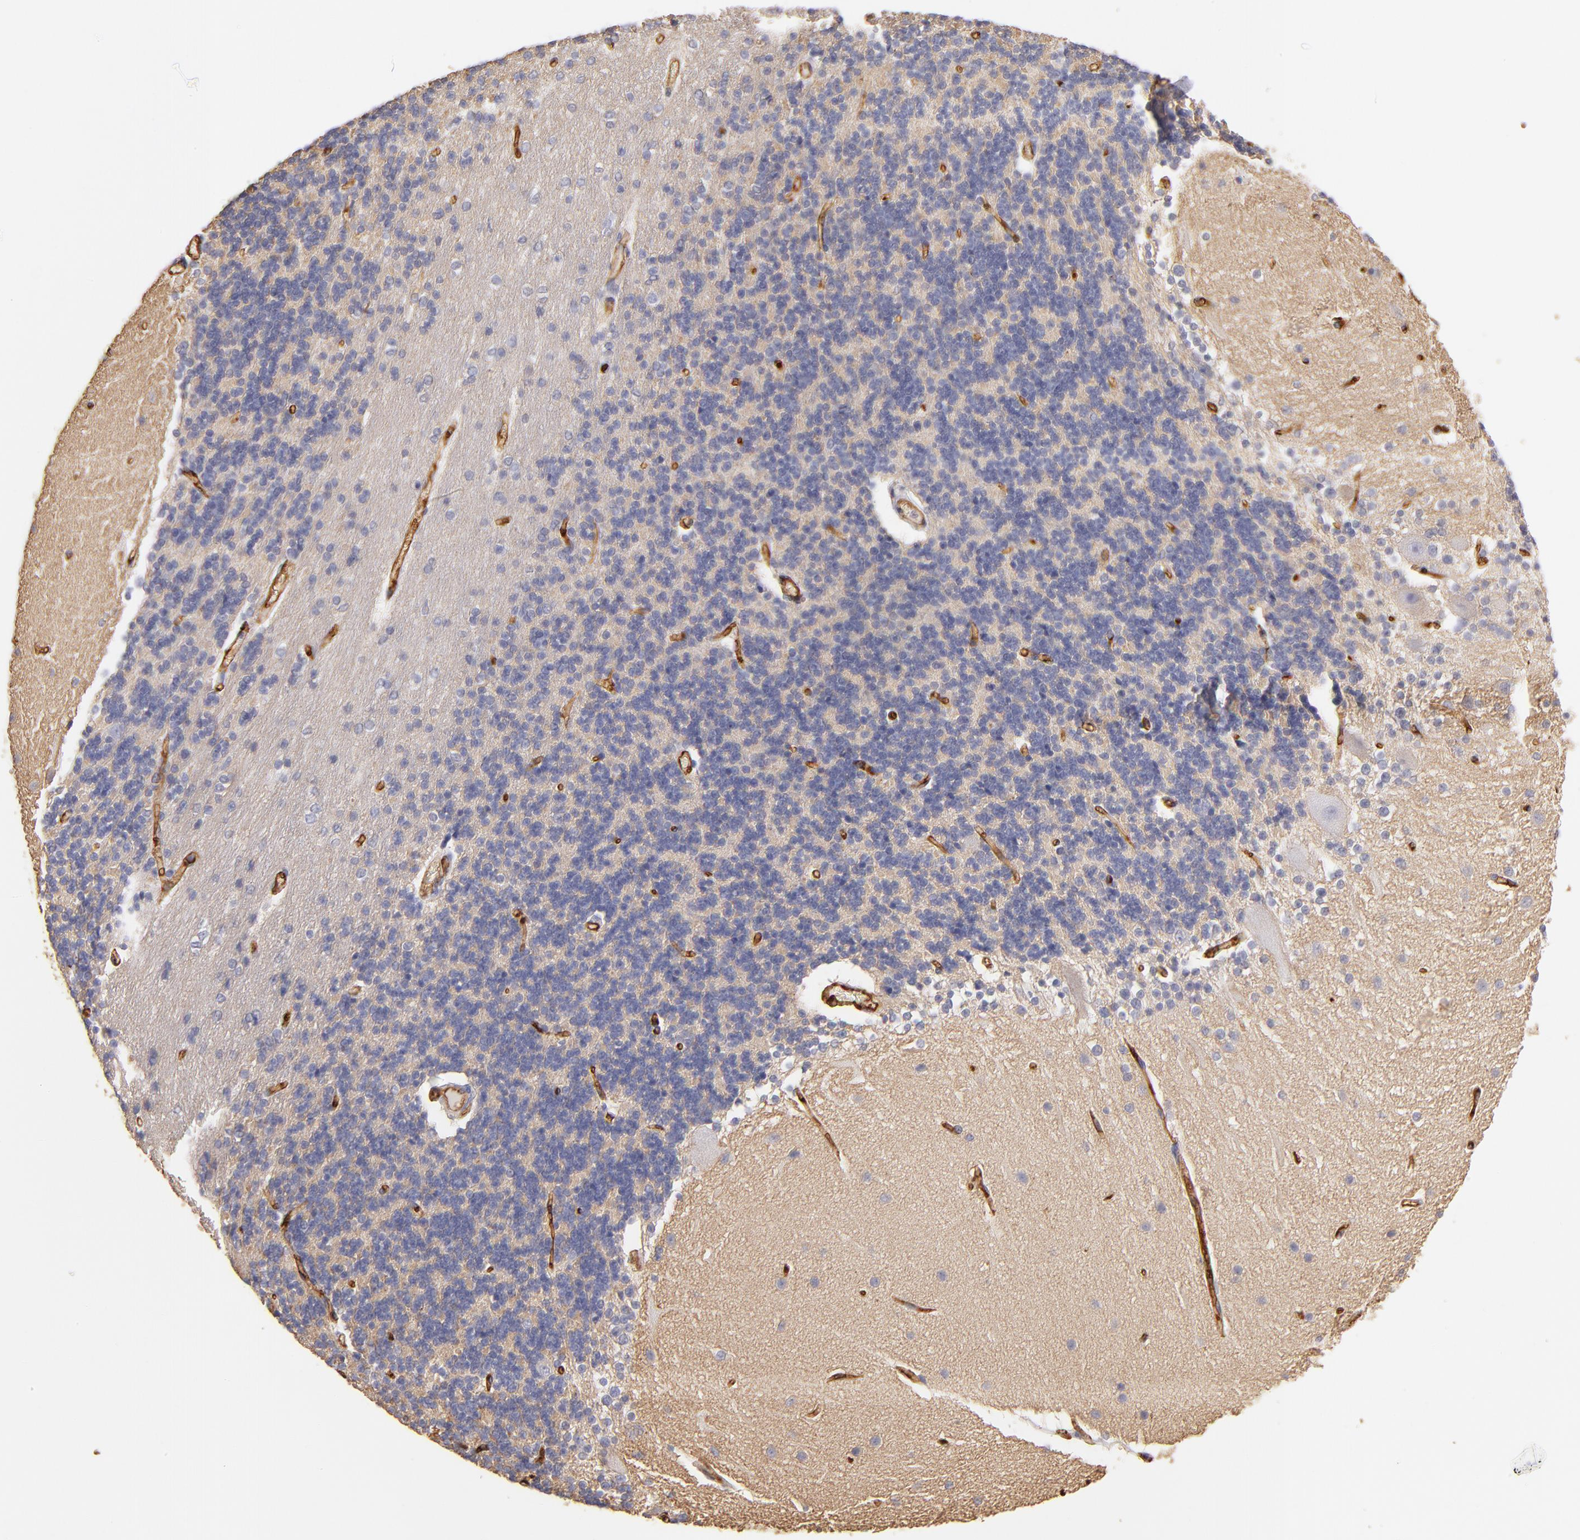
{"staining": {"intensity": "negative", "quantity": "none", "location": "none"}, "tissue": "cerebellum", "cell_type": "Cells in granular layer", "image_type": "normal", "snomed": [{"axis": "morphology", "description": "Normal tissue, NOS"}, {"axis": "topography", "description": "Cerebellum"}], "caption": "IHC photomicrograph of unremarkable cerebellum: human cerebellum stained with DAB displays no significant protein expression in cells in granular layer.", "gene": "ABCB1", "patient": {"sex": "female", "age": 54}}